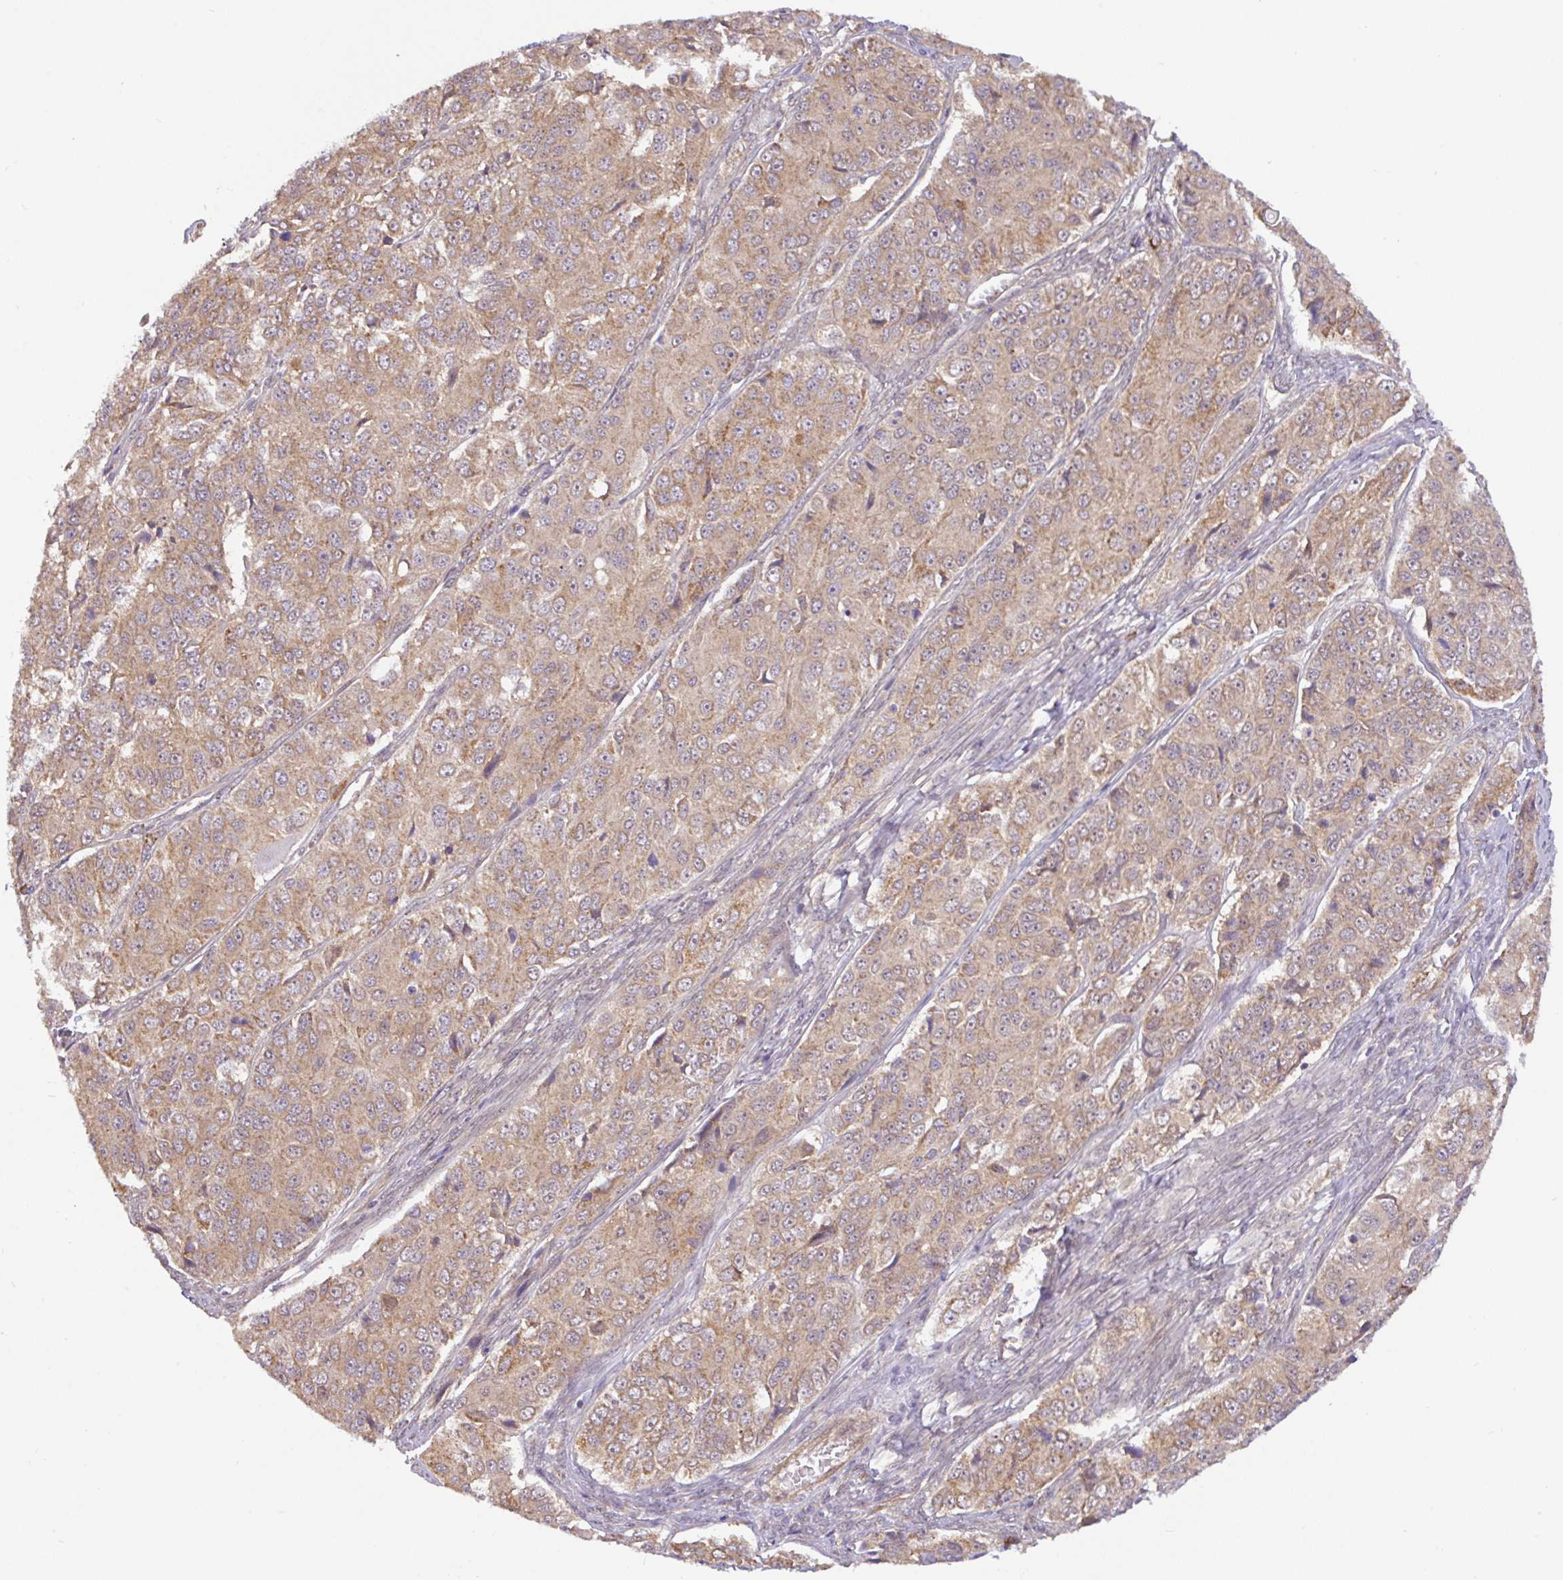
{"staining": {"intensity": "moderate", "quantity": ">75%", "location": "cytoplasmic/membranous"}, "tissue": "ovarian cancer", "cell_type": "Tumor cells", "image_type": "cancer", "snomed": [{"axis": "morphology", "description": "Carcinoma, endometroid"}, {"axis": "topography", "description": "Ovary"}], "caption": "Immunohistochemistry histopathology image of ovarian cancer stained for a protein (brown), which reveals medium levels of moderate cytoplasmic/membranous positivity in about >75% of tumor cells.", "gene": "DLEU7", "patient": {"sex": "female", "age": 51}}